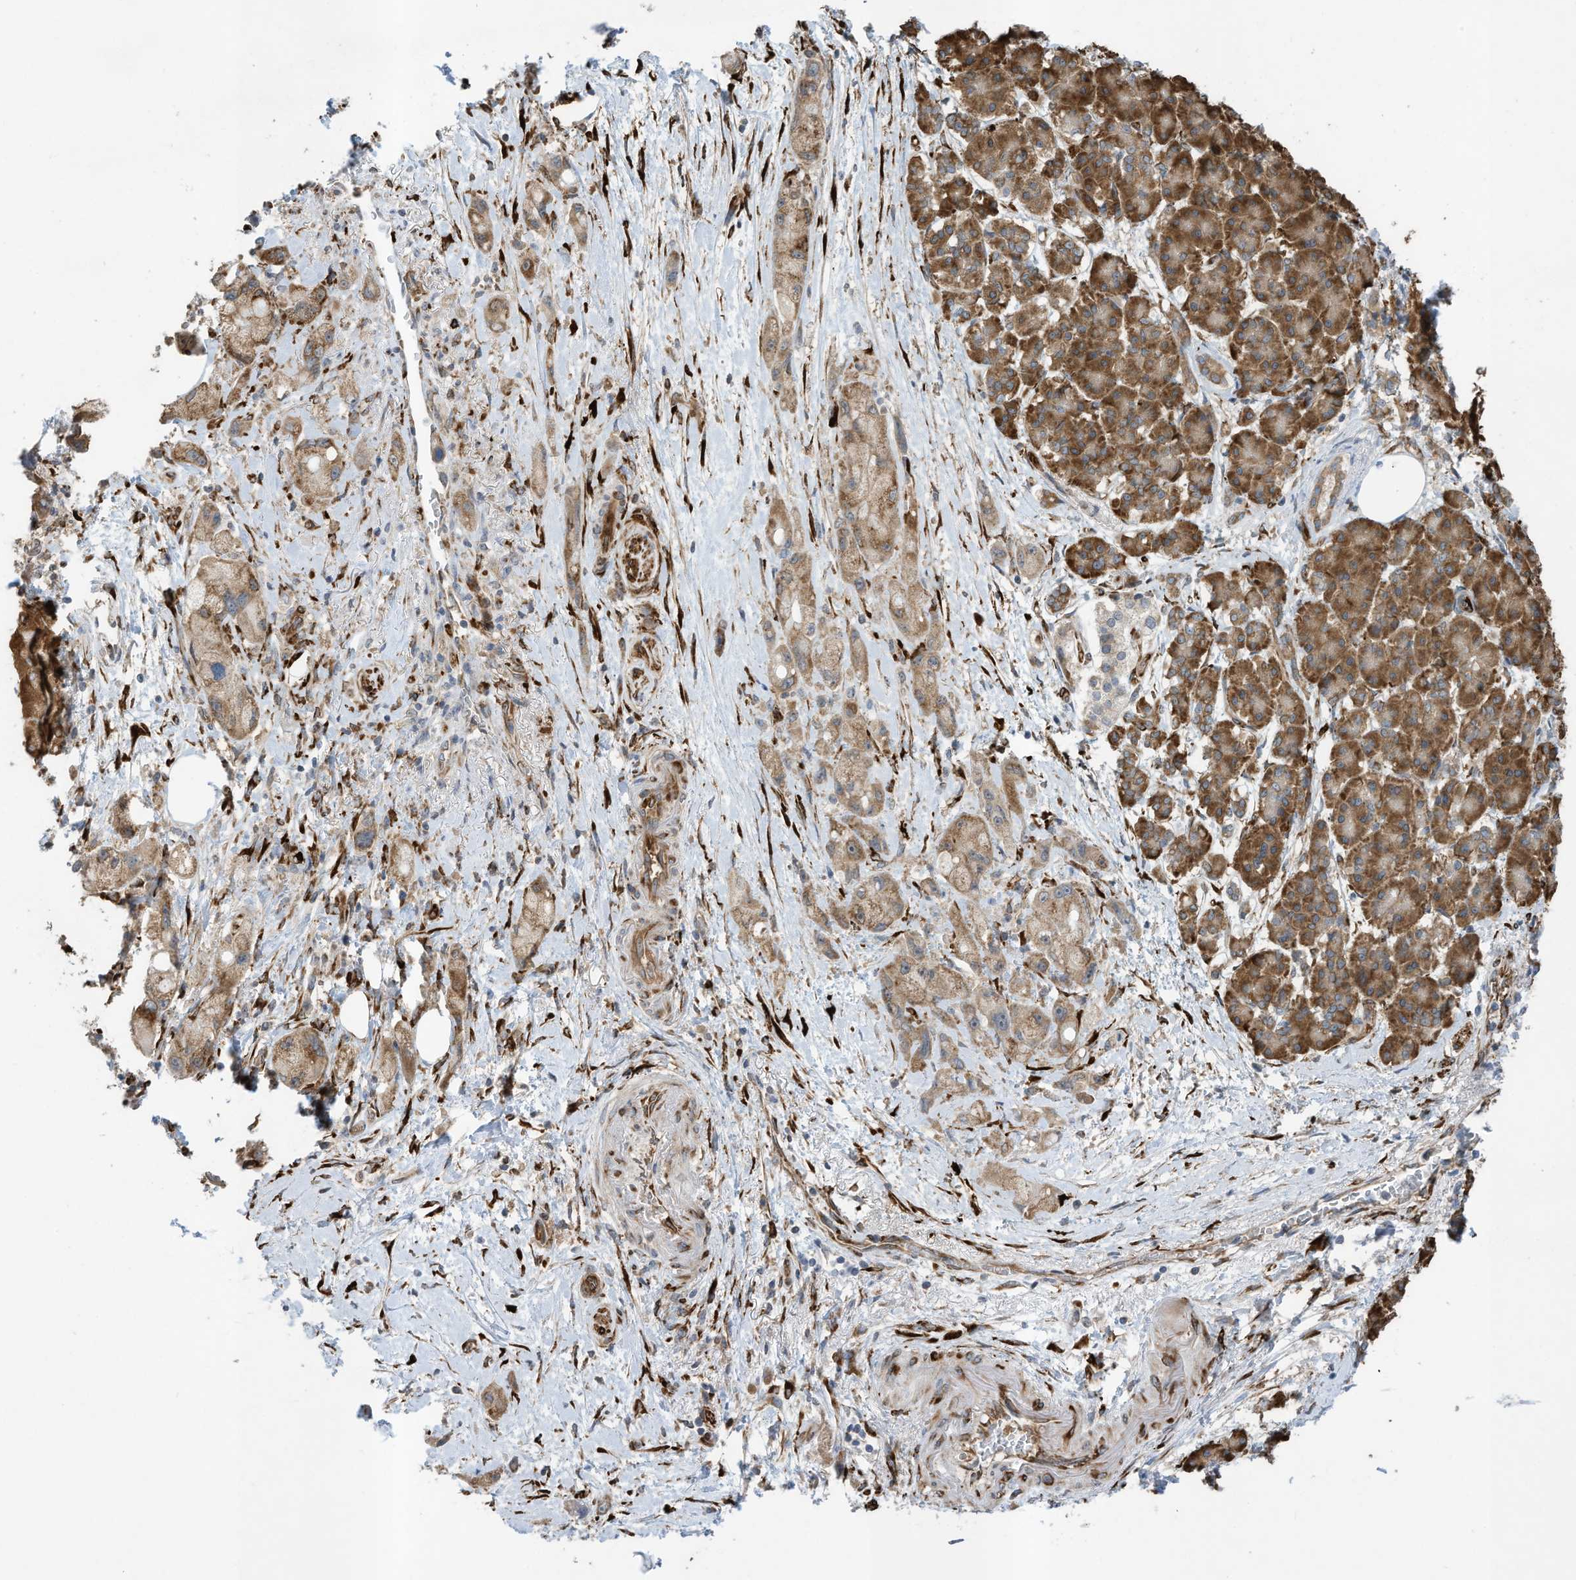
{"staining": {"intensity": "moderate", "quantity": ">75%", "location": "cytoplasmic/membranous"}, "tissue": "pancreatic cancer", "cell_type": "Tumor cells", "image_type": "cancer", "snomed": [{"axis": "morphology", "description": "Normal tissue, NOS"}, {"axis": "morphology", "description": "Adenocarcinoma, NOS"}, {"axis": "topography", "description": "Pancreas"}], "caption": "Protein expression analysis of human pancreatic cancer (adenocarcinoma) reveals moderate cytoplasmic/membranous positivity in about >75% of tumor cells.", "gene": "ZBTB45", "patient": {"sex": "female", "age": 68}}